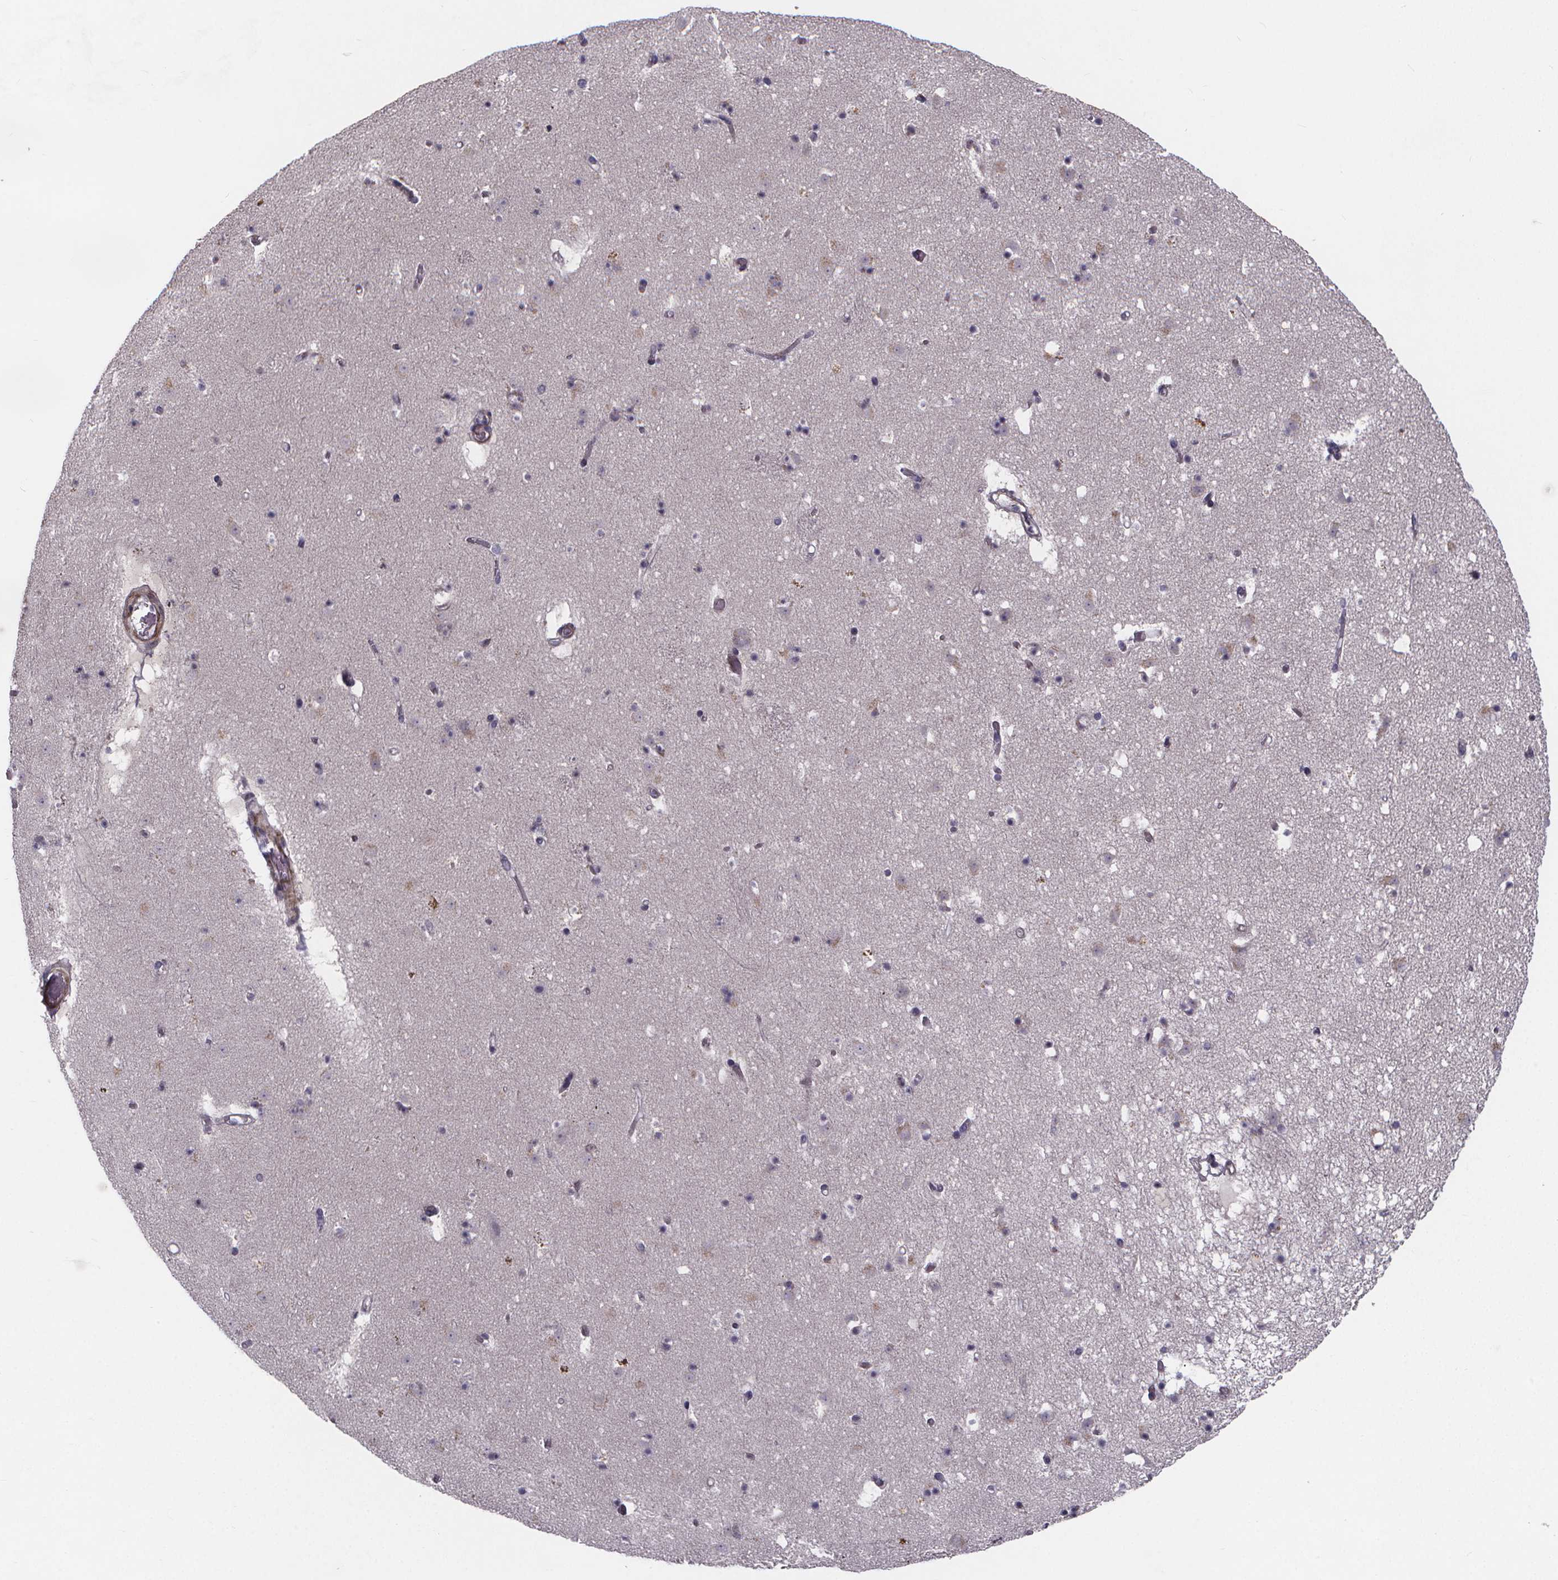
{"staining": {"intensity": "negative", "quantity": "none", "location": "none"}, "tissue": "caudate", "cell_type": "Glial cells", "image_type": "normal", "snomed": [{"axis": "morphology", "description": "Normal tissue, NOS"}, {"axis": "topography", "description": "Lateral ventricle wall"}], "caption": "High magnification brightfield microscopy of benign caudate stained with DAB (3,3'-diaminobenzidine) (brown) and counterstained with hematoxylin (blue): glial cells show no significant expression. (Stains: DAB IHC with hematoxylin counter stain, Microscopy: brightfield microscopy at high magnification).", "gene": "FBXW2", "patient": {"sex": "female", "age": 42}}